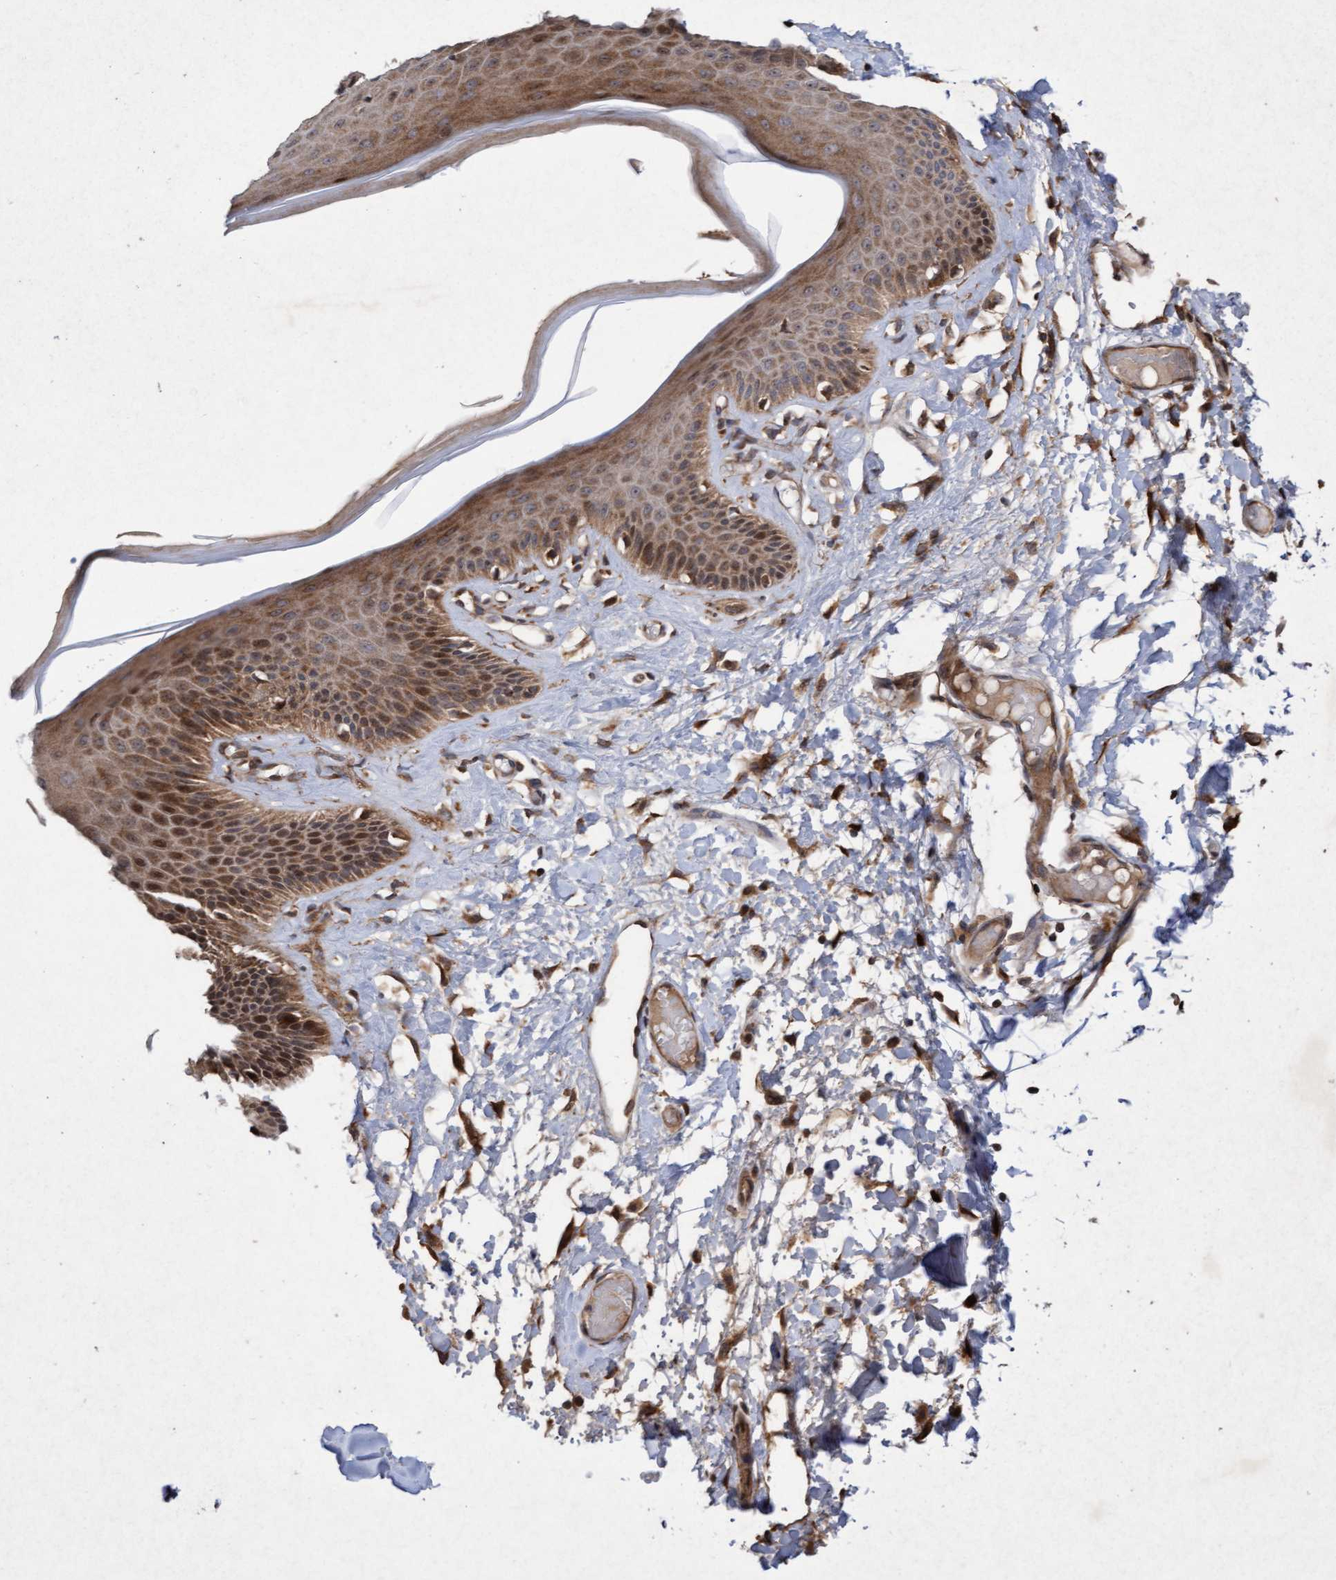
{"staining": {"intensity": "moderate", "quantity": "25%-75%", "location": "cytoplasmic/membranous"}, "tissue": "skin", "cell_type": "Epidermal cells", "image_type": "normal", "snomed": [{"axis": "morphology", "description": "Normal tissue, NOS"}, {"axis": "topography", "description": "Vulva"}], "caption": "A brown stain labels moderate cytoplasmic/membranous staining of a protein in epidermal cells of benign skin. The protein is shown in brown color, while the nuclei are stained blue.", "gene": "ELP5", "patient": {"sex": "female", "age": 73}}